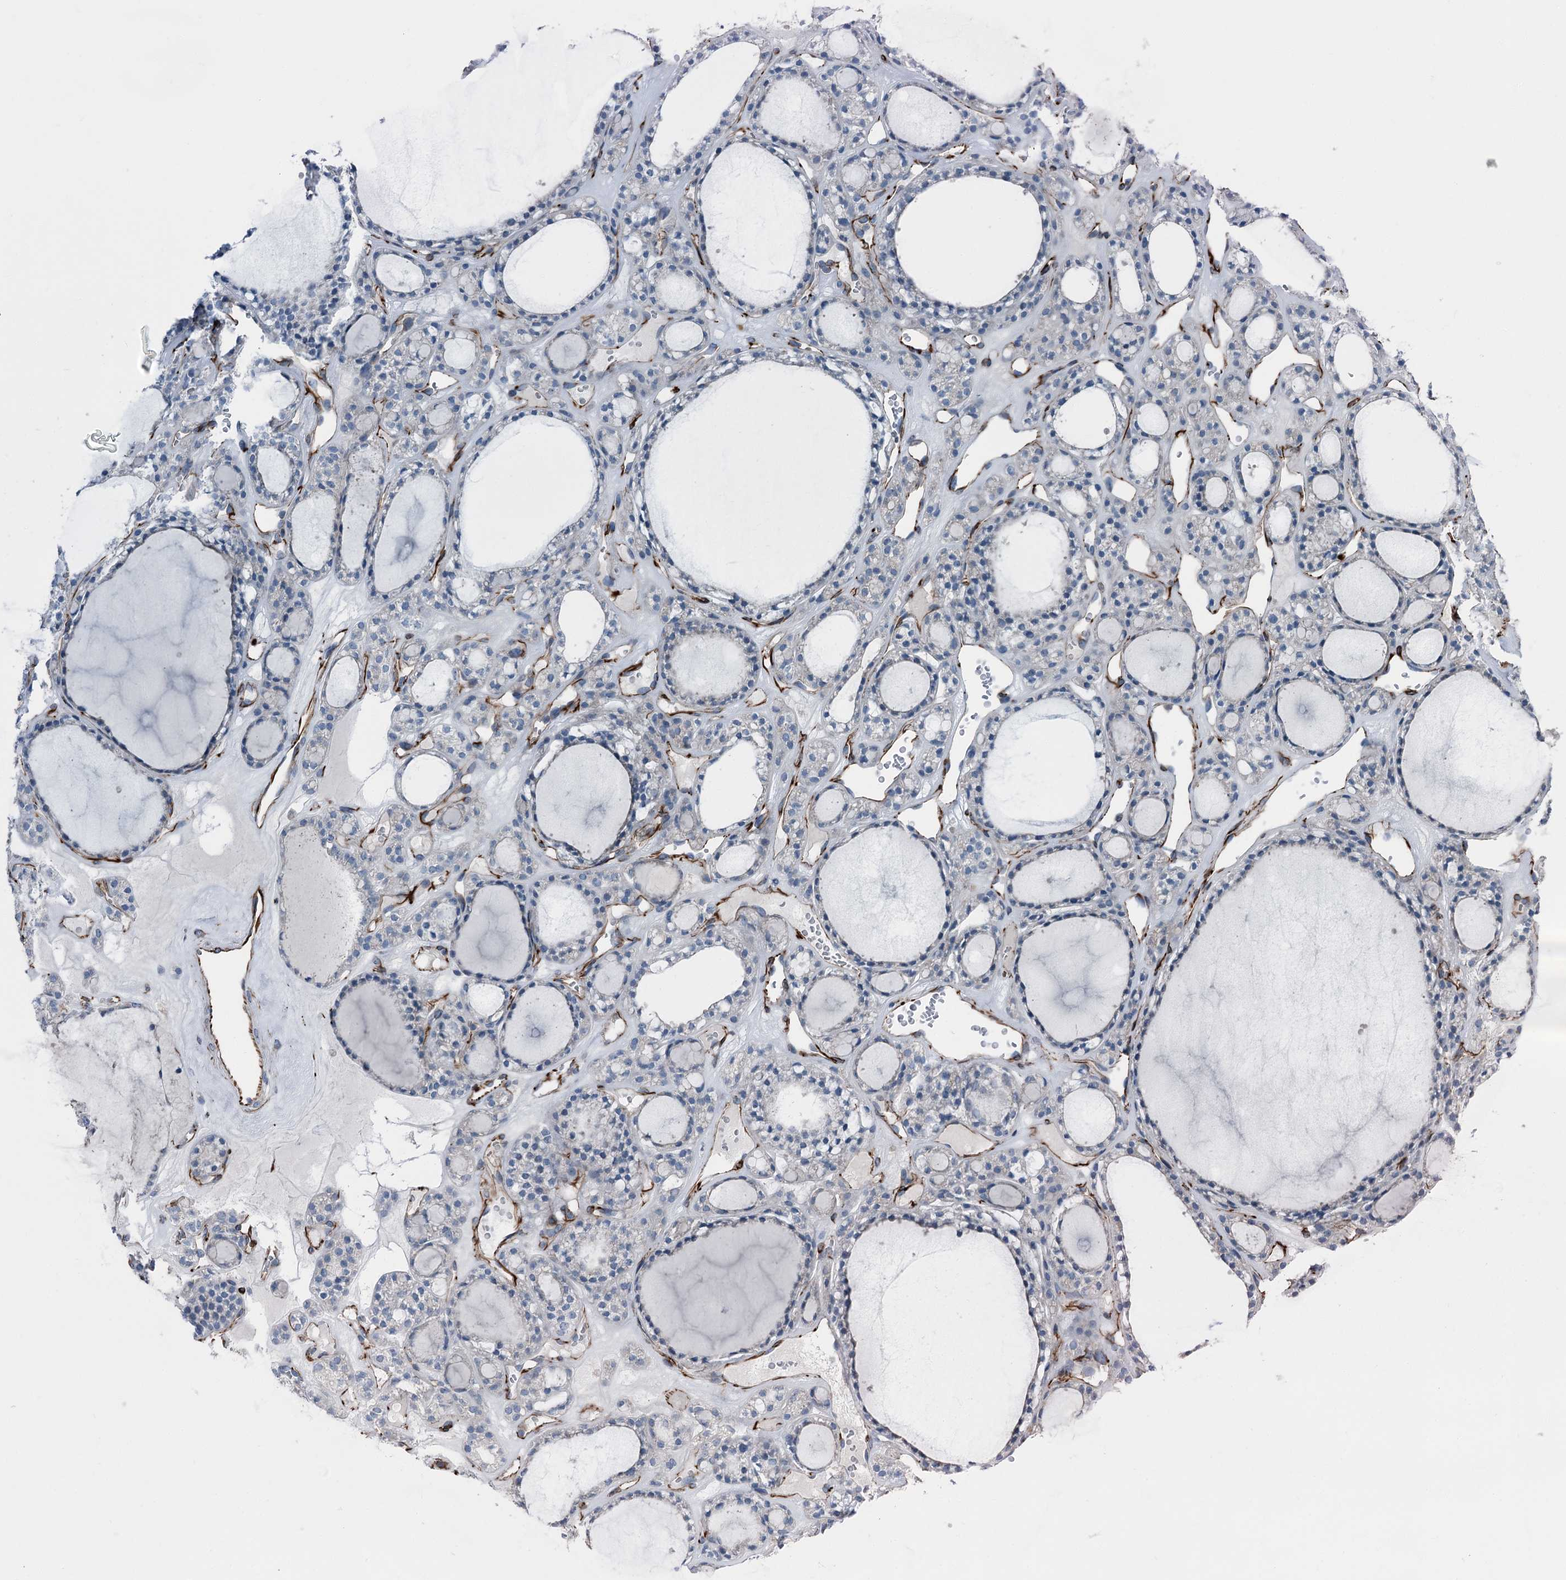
{"staining": {"intensity": "weak", "quantity": "<25%", "location": "cytoplasmic/membranous"}, "tissue": "thyroid gland", "cell_type": "Glandular cells", "image_type": "normal", "snomed": [{"axis": "morphology", "description": "Normal tissue, NOS"}, {"axis": "topography", "description": "Thyroid gland"}], "caption": "Glandular cells are negative for brown protein staining in unremarkable thyroid gland. (DAB (3,3'-diaminobenzidine) immunohistochemistry (IHC), high magnification).", "gene": "AXL", "patient": {"sex": "female", "age": 28}}